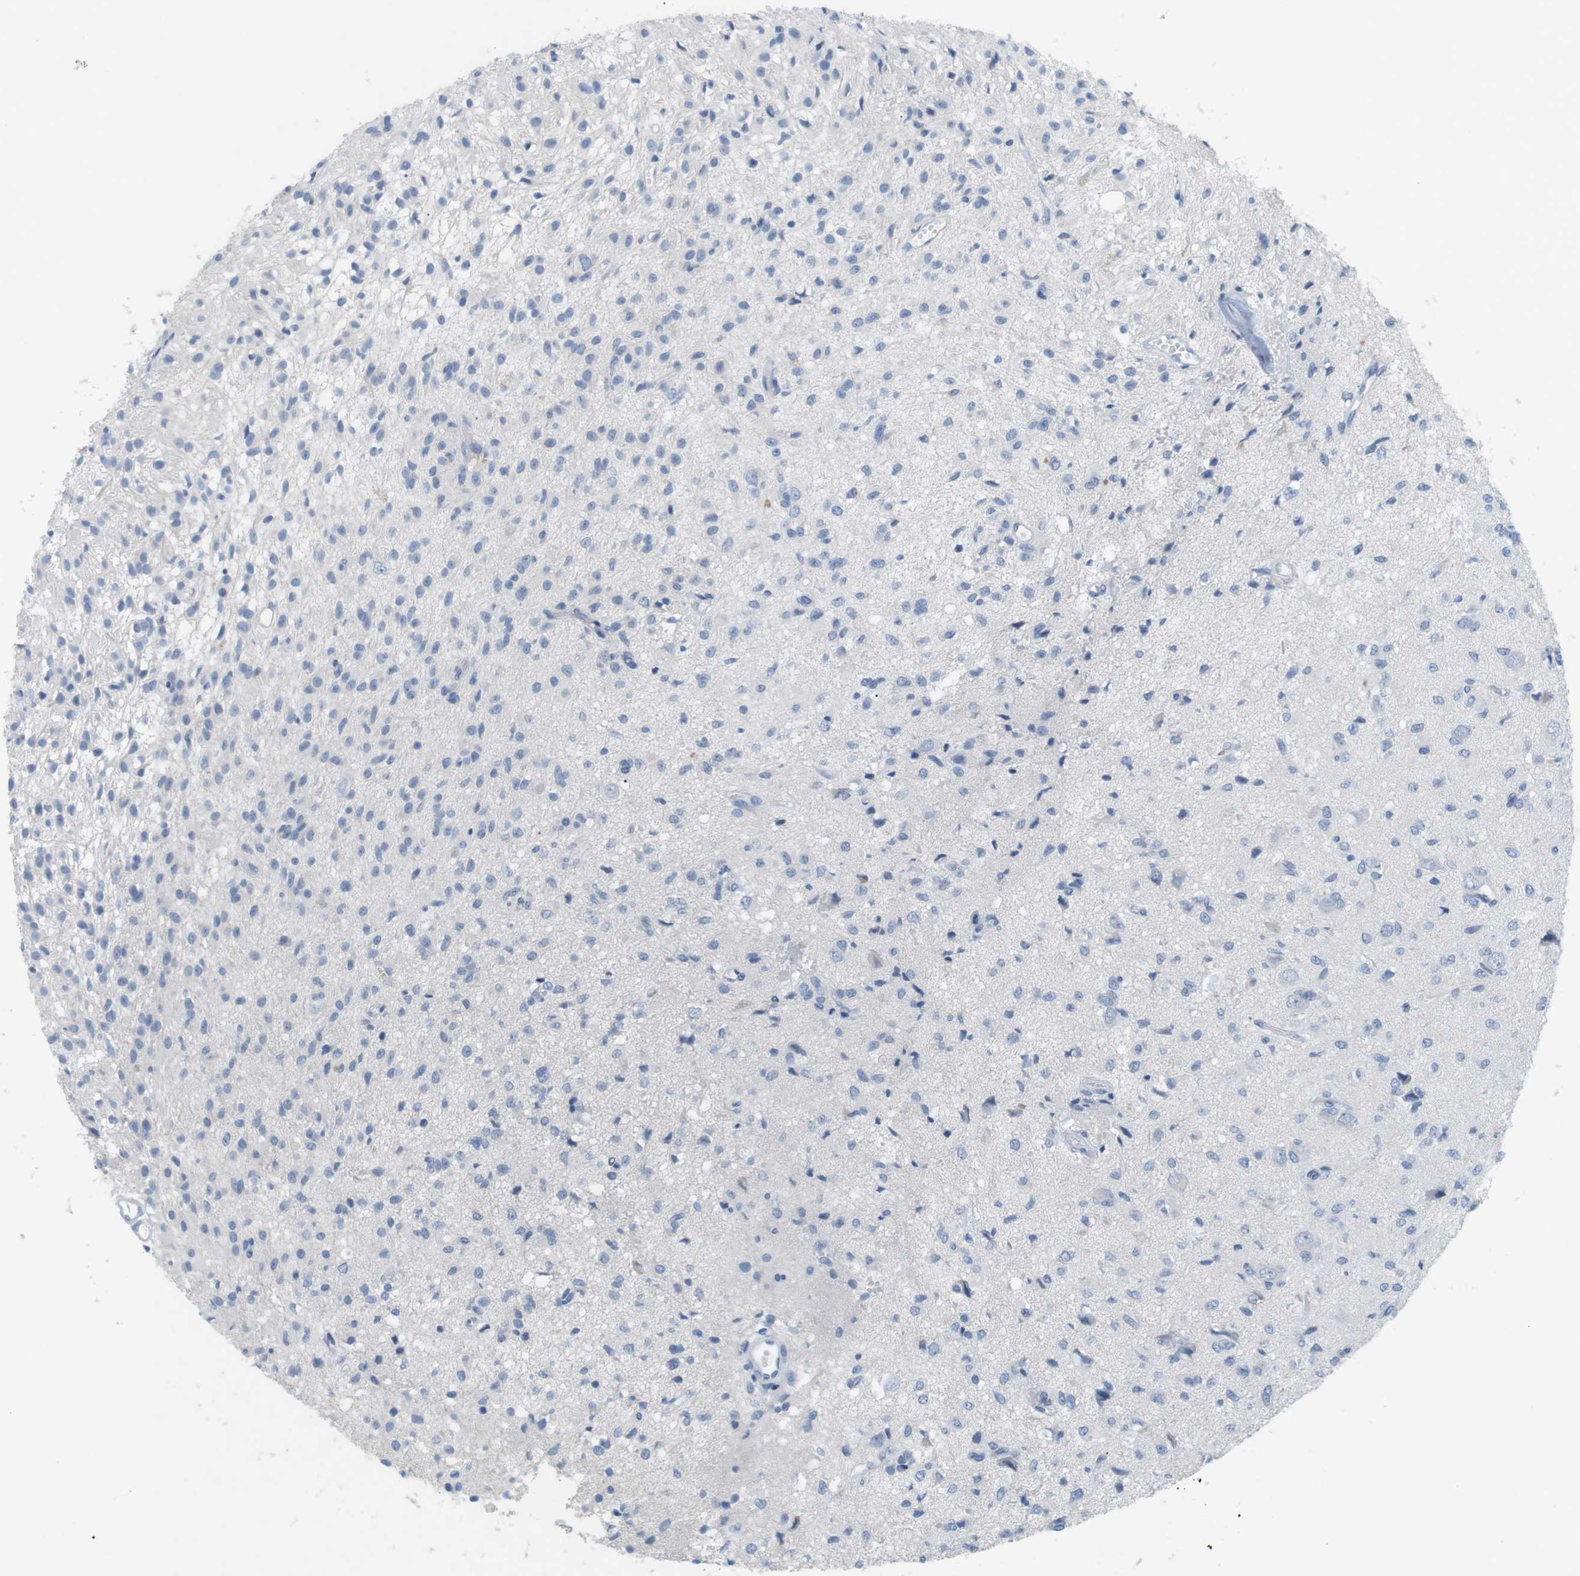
{"staining": {"intensity": "negative", "quantity": "none", "location": "none"}, "tissue": "glioma", "cell_type": "Tumor cells", "image_type": "cancer", "snomed": [{"axis": "morphology", "description": "Glioma, malignant, High grade"}, {"axis": "topography", "description": "Brain"}], "caption": "Glioma was stained to show a protein in brown. There is no significant positivity in tumor cells.", "gene": "HBG2", "patient": {"sex": "female", "age": 59}}